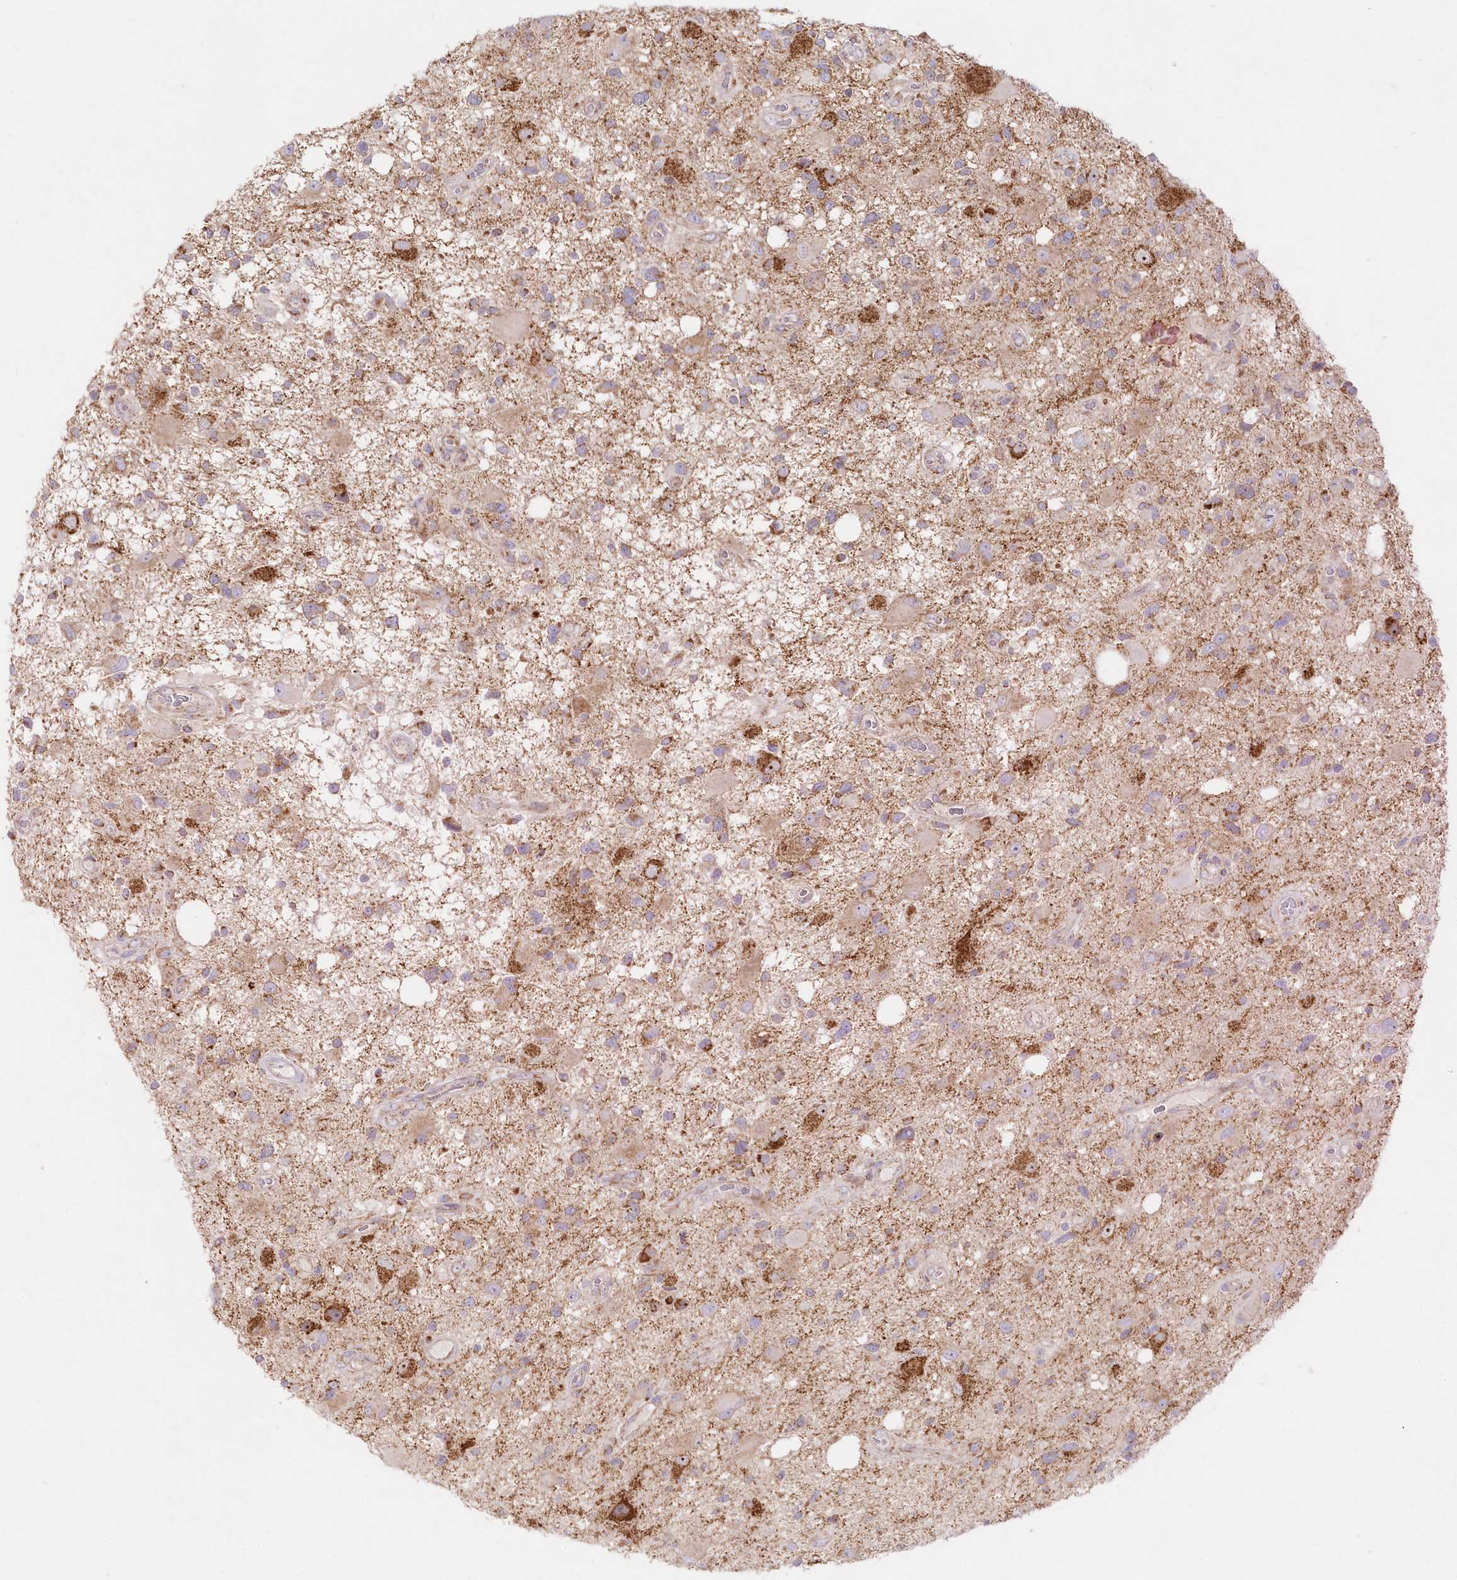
{"staining": {"intensity": "moderate", "quantity": "25%-75%", "location": "cytoplasmic/membranous"}, "tissue": "glioma", "cell_type": "Tumor cells", "image_type": "cancer", "snomed": [{"axis": "morphology", "description": "Glioma, malignant, High grade"}, {"axis": "topography", "description": "Brain"}], "caption": "The immunohistochemical stain shows moderate cytoplasmic/membranous expression in tumor cells of glioma tissue.", "gene": "DNA2", "patient": {"sex": "male", "age": 33}}